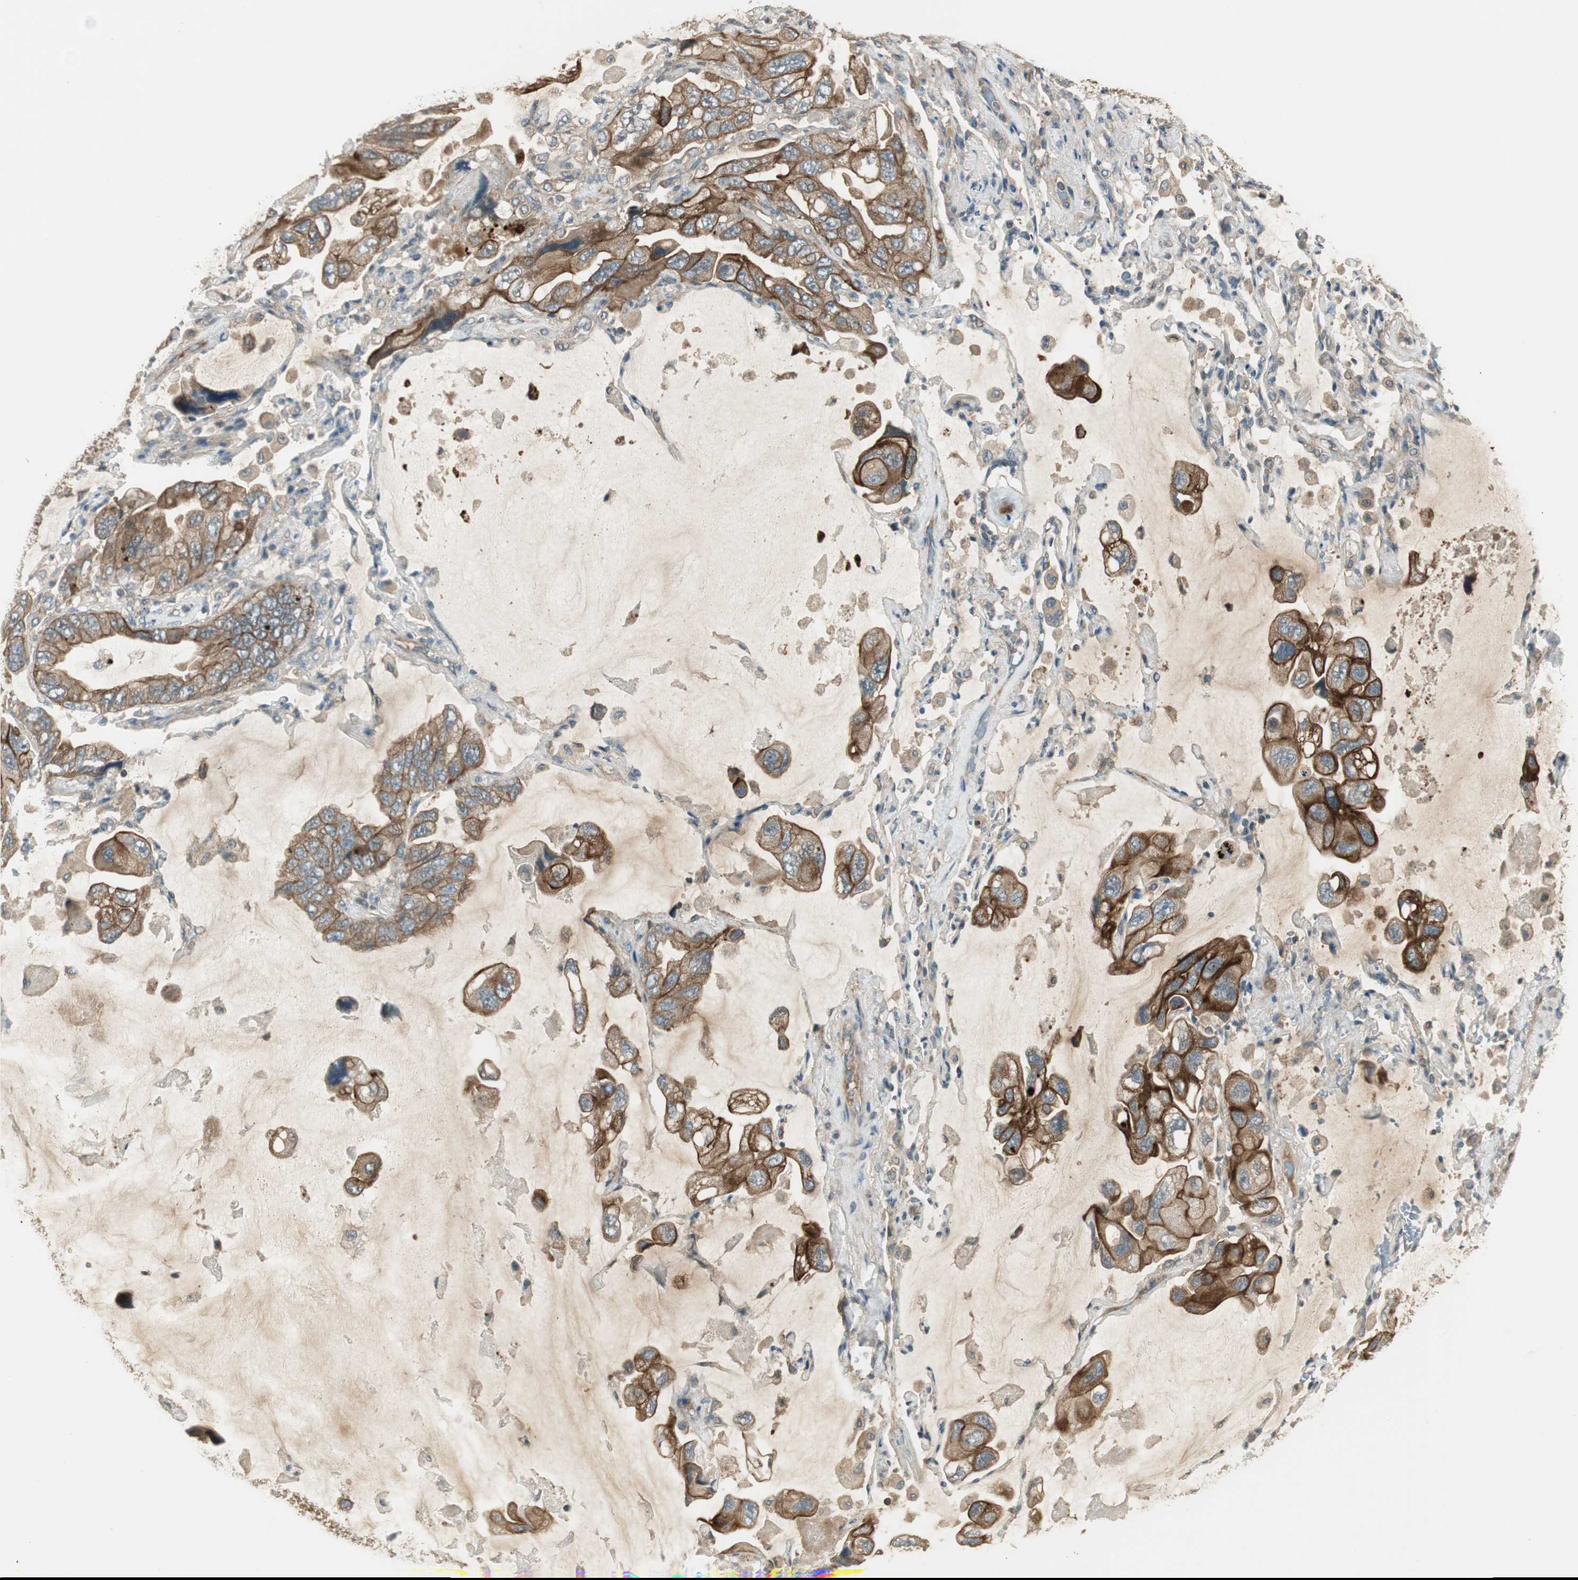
{"staining": {"intensity": "strong", "quantity": ">75%", "location": "cytoplasmic/membranous"}, "tissue": "lung cancer", "cell_type": "Tumor cells", "image_type": "cancer", "snomed": [{"axis": "morphology", "description": "Squamous cell carcinoma, NOS"}, {"axis": "topography", "description": "Lung"}], "caption": "IHC histopathology image of neoplastic tissue: lung cancer stained using immunohistochemistry (IHC) exhibits high levels of strong protein expression localized specifically in the cytoplasmic/membranous of tumor cells, appearing as a cytoplasmic/membranous brown color.", "gene": "PFDN5", "patient": {"sex": "female", "age": 73}}